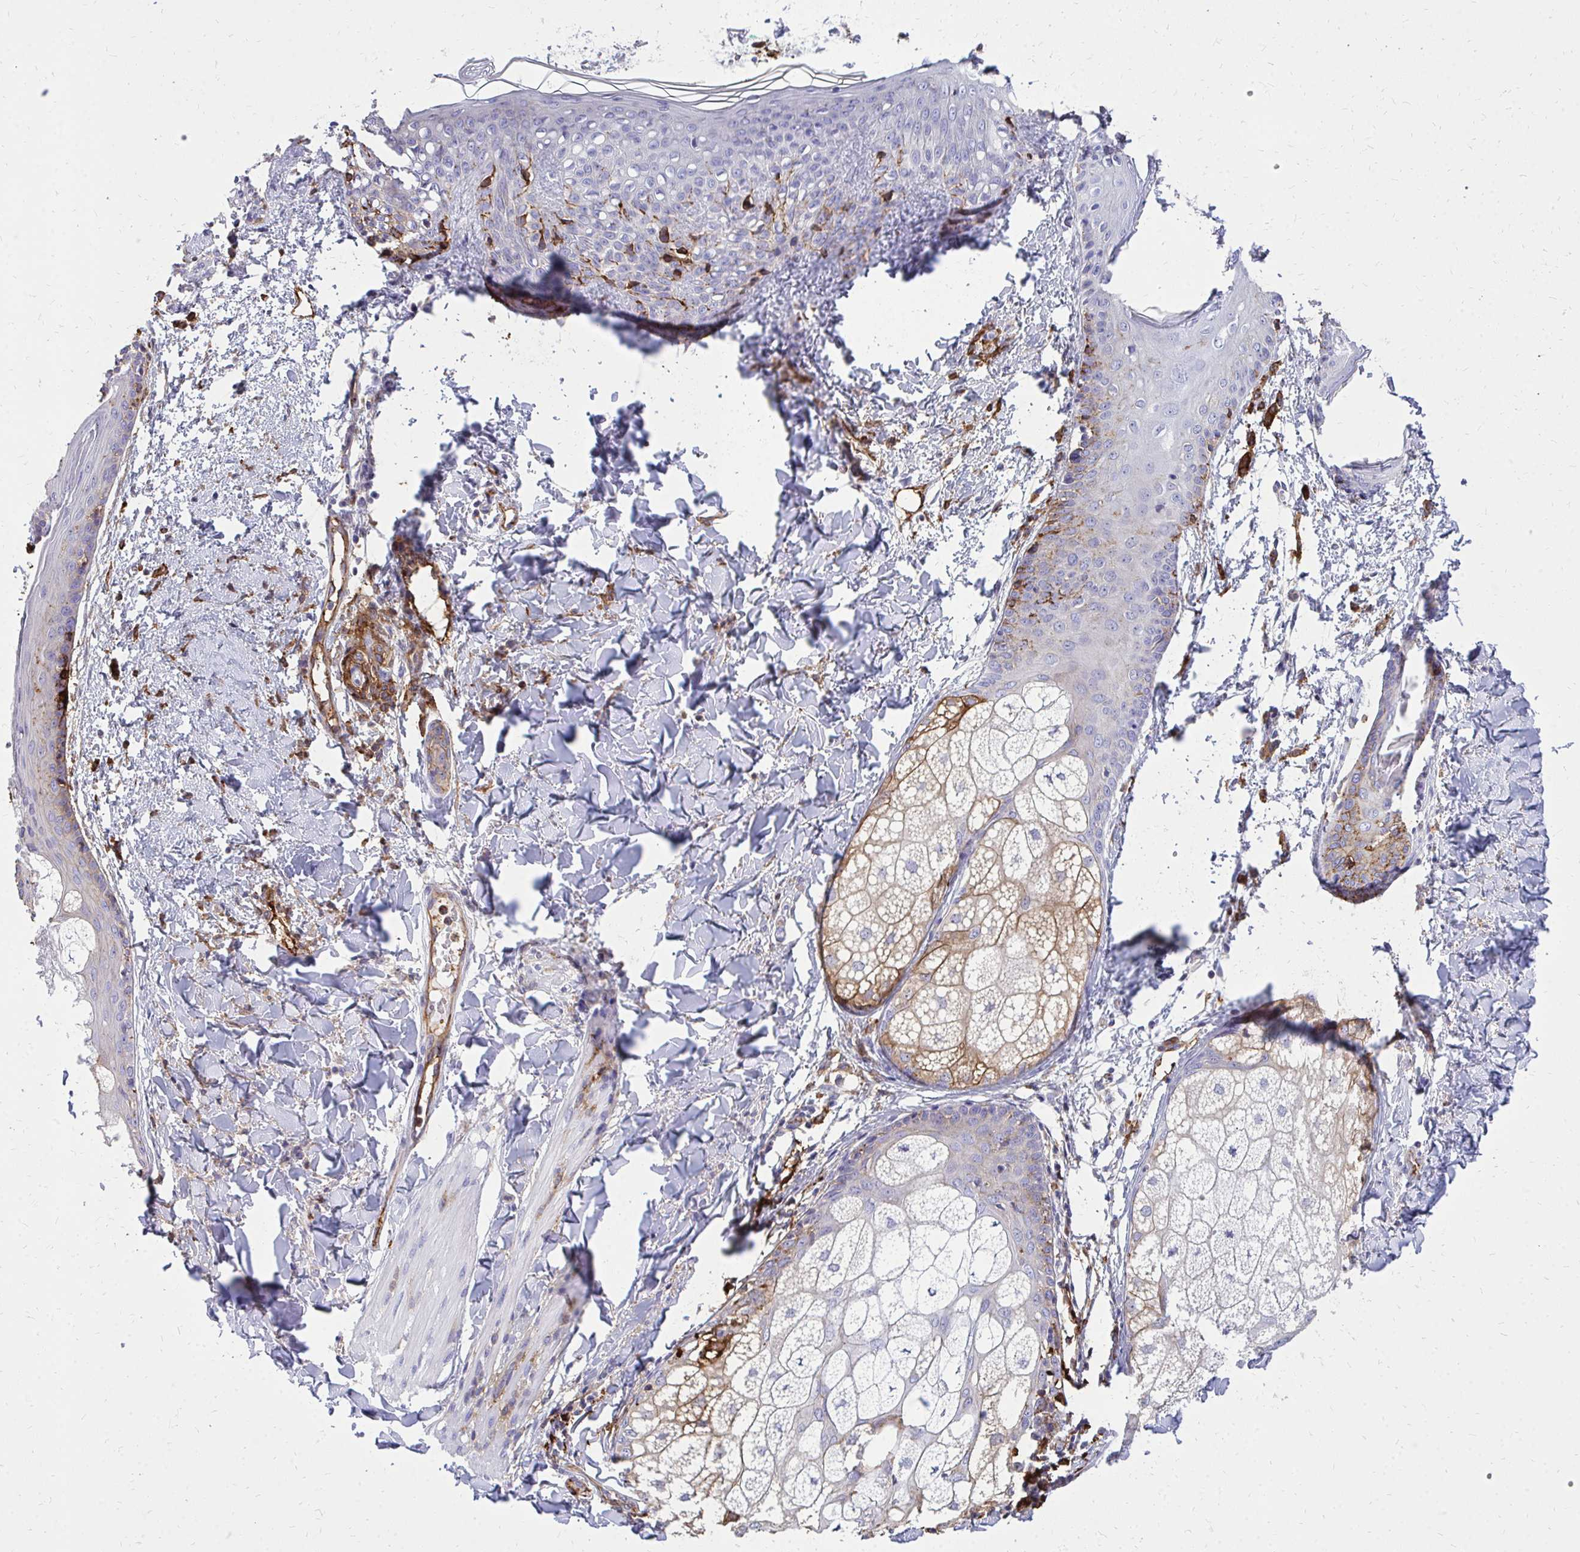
{"staining": {"intensity": "negative", "quantity": "none", "location": "none"}, "tissue": "skin", "cell_type": "Fibroblasts", "image_type": "normal", "snomed": [{"axis": "morphology", "description": "Normal tissue, NOS"}, {"axis": "topography", "description": "Skin"}], "caption": "The IHC image has no significant positivity in fibroblasts of skin.", "gene": "MARCKSL1", "patient": {"sex": "male", "age": 16}}